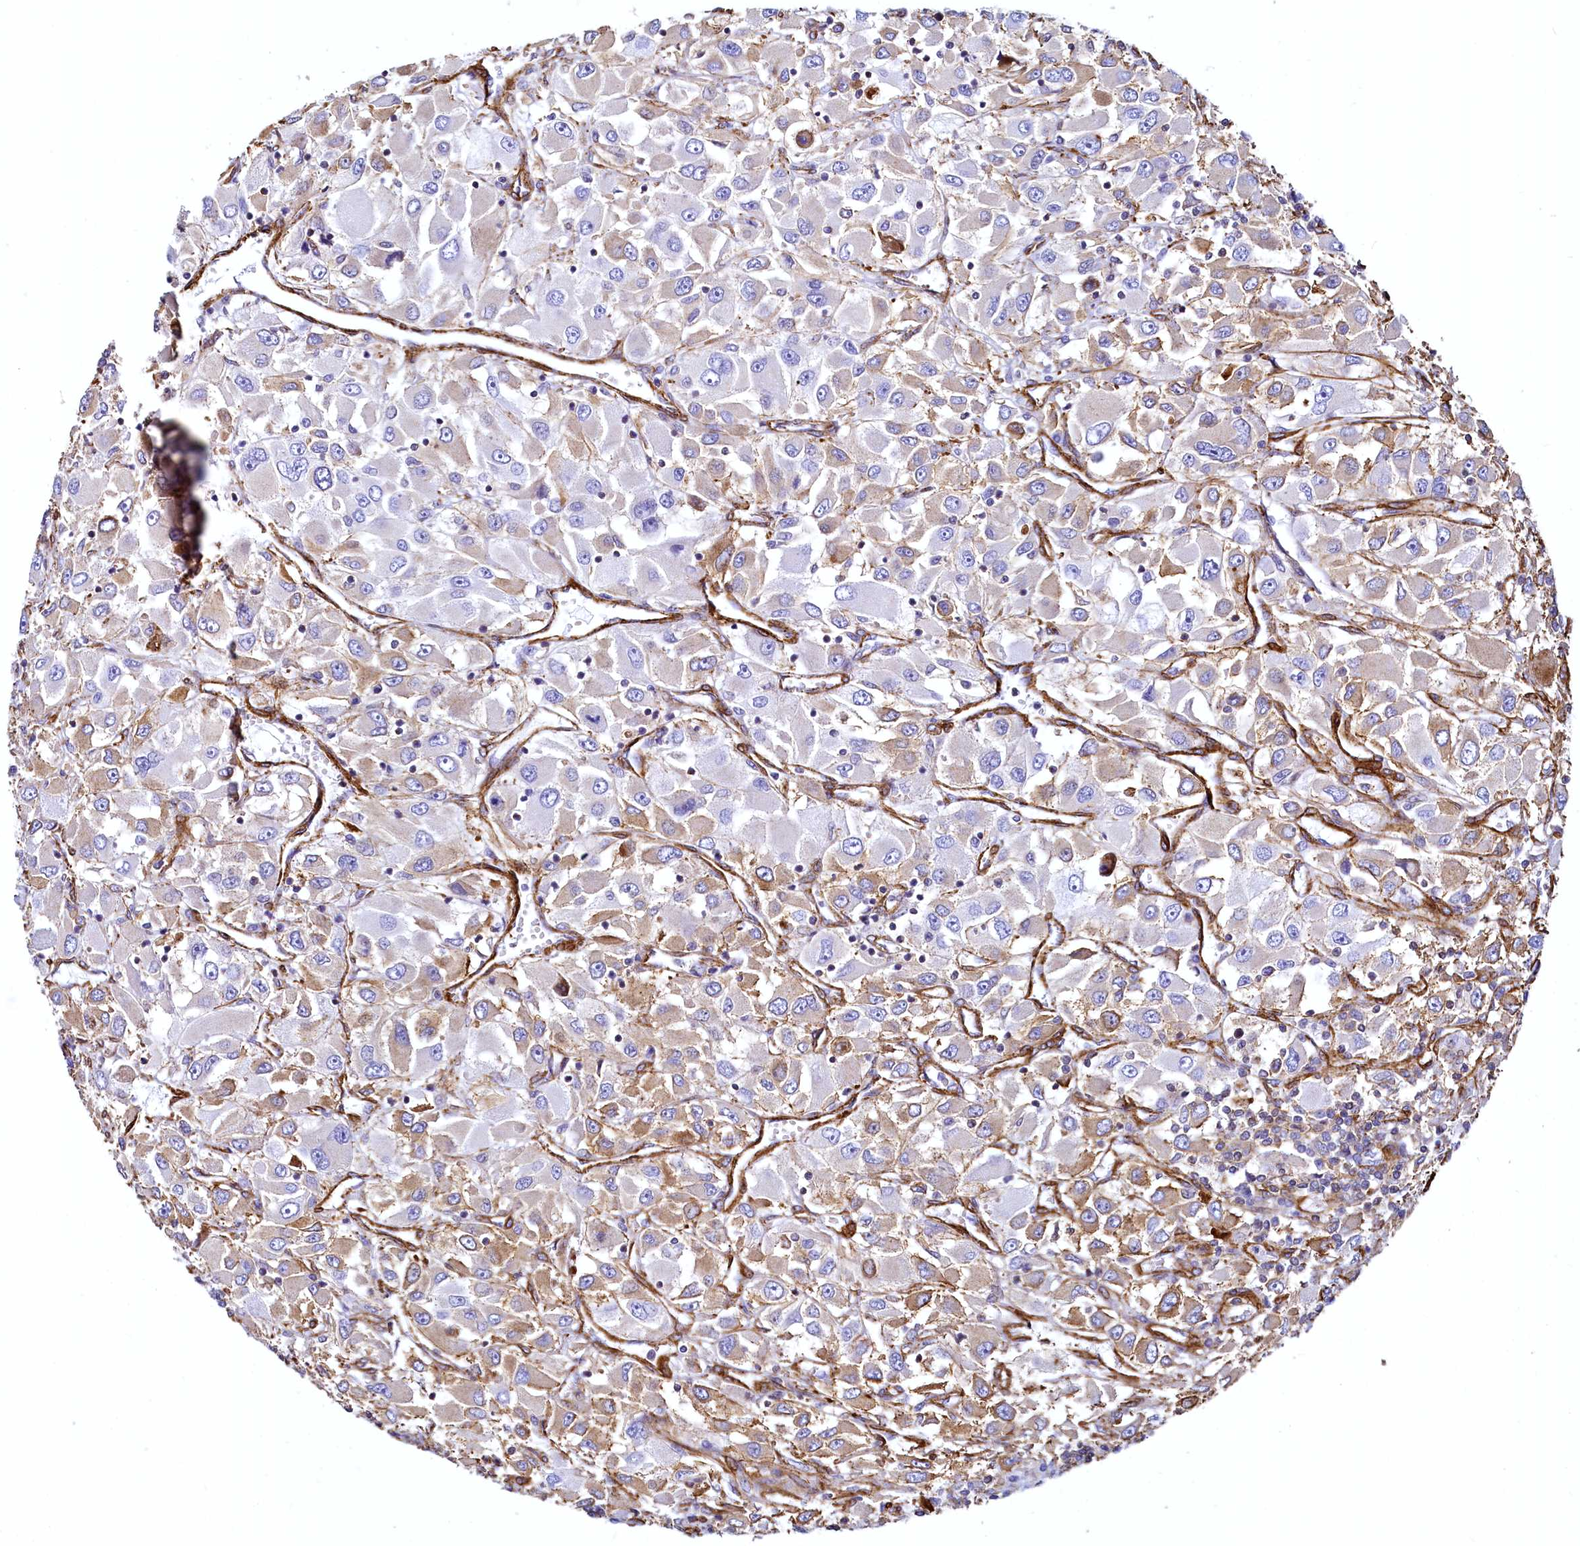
{"staining": {"intensity": "weak", "quantity": "25%-75%", "location": "cytoplasmic/membranous"}, "tissue": "renal cancer", "cell_type": "Tumor cells", "image_type": "cancer", "snomed": [{"axis": "morphology", "description": "Adenocarcinoma, NOS"}, {"axis": "topography", "description": "Kidney"}], "caption": "Weak cytoplasmic/membranous expression for a protein is present in approximately 25%-75% of tumor cells of adenocarcinoma (renal) using immunohistochemistry.", "gene": "THBS1", "patient": {"sex": "female", "age": 52}}